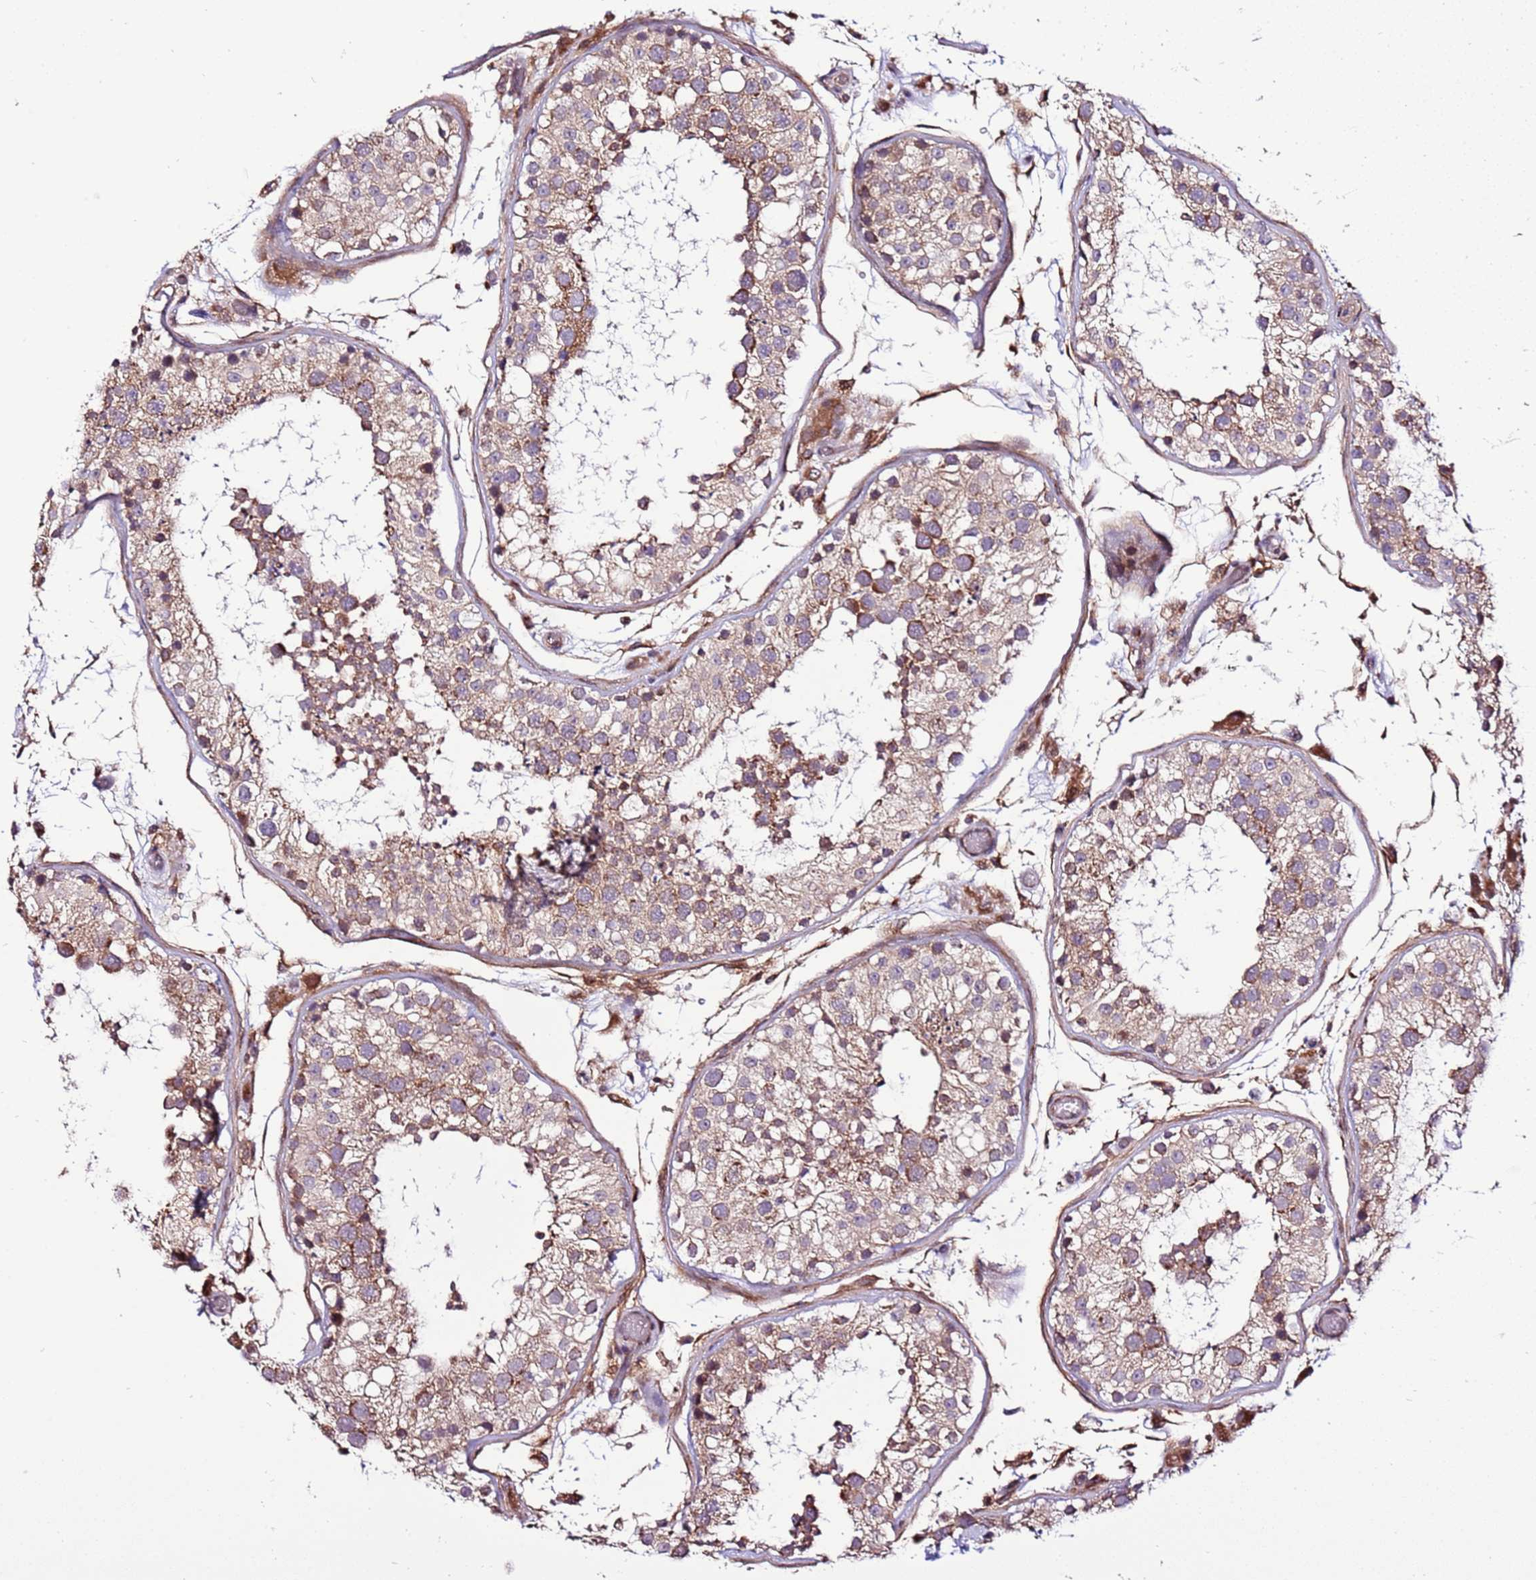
{"staining": {"intensity": "moderate", "quantity": ">75%", "location": "cytoplasmic/membranous"}, "tissue": "testis", "cell_type": "Cells in seminiferous ducts", "image_type": "normal", "snomed": [{"axis": "morphology", "description": "Normal tissue, NOS"}, {"axis": "topography", "description": "Testis"}], "caption": "IHC image of benign testis stained for a protein (brown), which shows medium levels of moderate cytoplasmic/membranous staining in approximately >75% of cells in seminiferous ducts.", "gene": "SCARA3", "patient": {"sex": "male", "age": 26}}